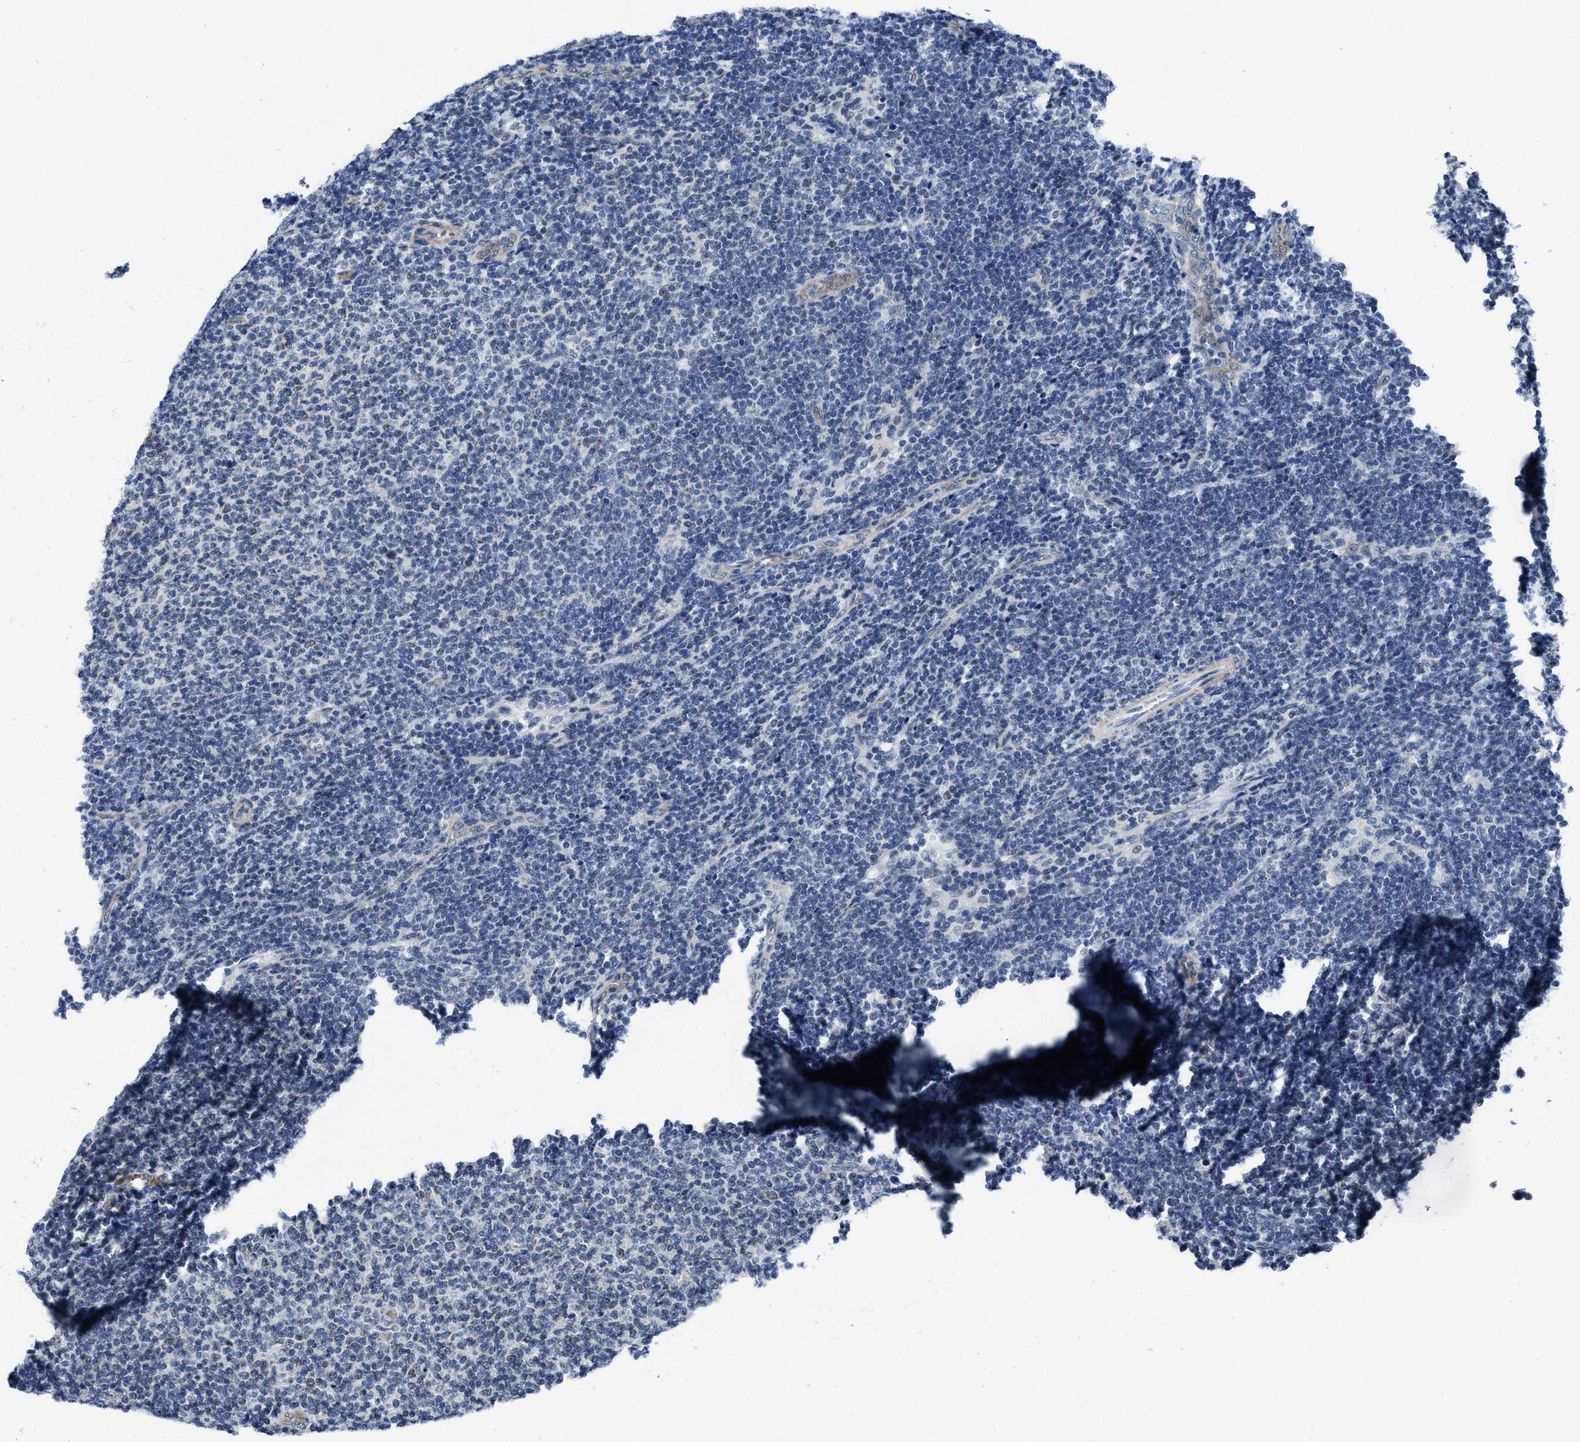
{"staining": {"intensity": "moderate", "quantity": "<25%", "location": "cytoplasmic/membranous,nuclear"}, "tissue": "lymphoma", "cell_type": "Tumor cells", "image_type": "cancer", "snomed": [{"axis": "morphology", "description": "Malignant lymphoma, non-Hodgkin's type, Low grade"}, {"axis": "topography", "description": "Lymph node"}], "caption": "The immunohistochemical stain labels moderate cytoplasmic/membranous and nuclear expression in tumor cells of lymphoma tissue.", "gene": "ID3", "patient": {"sex": "male", "age": 66}}